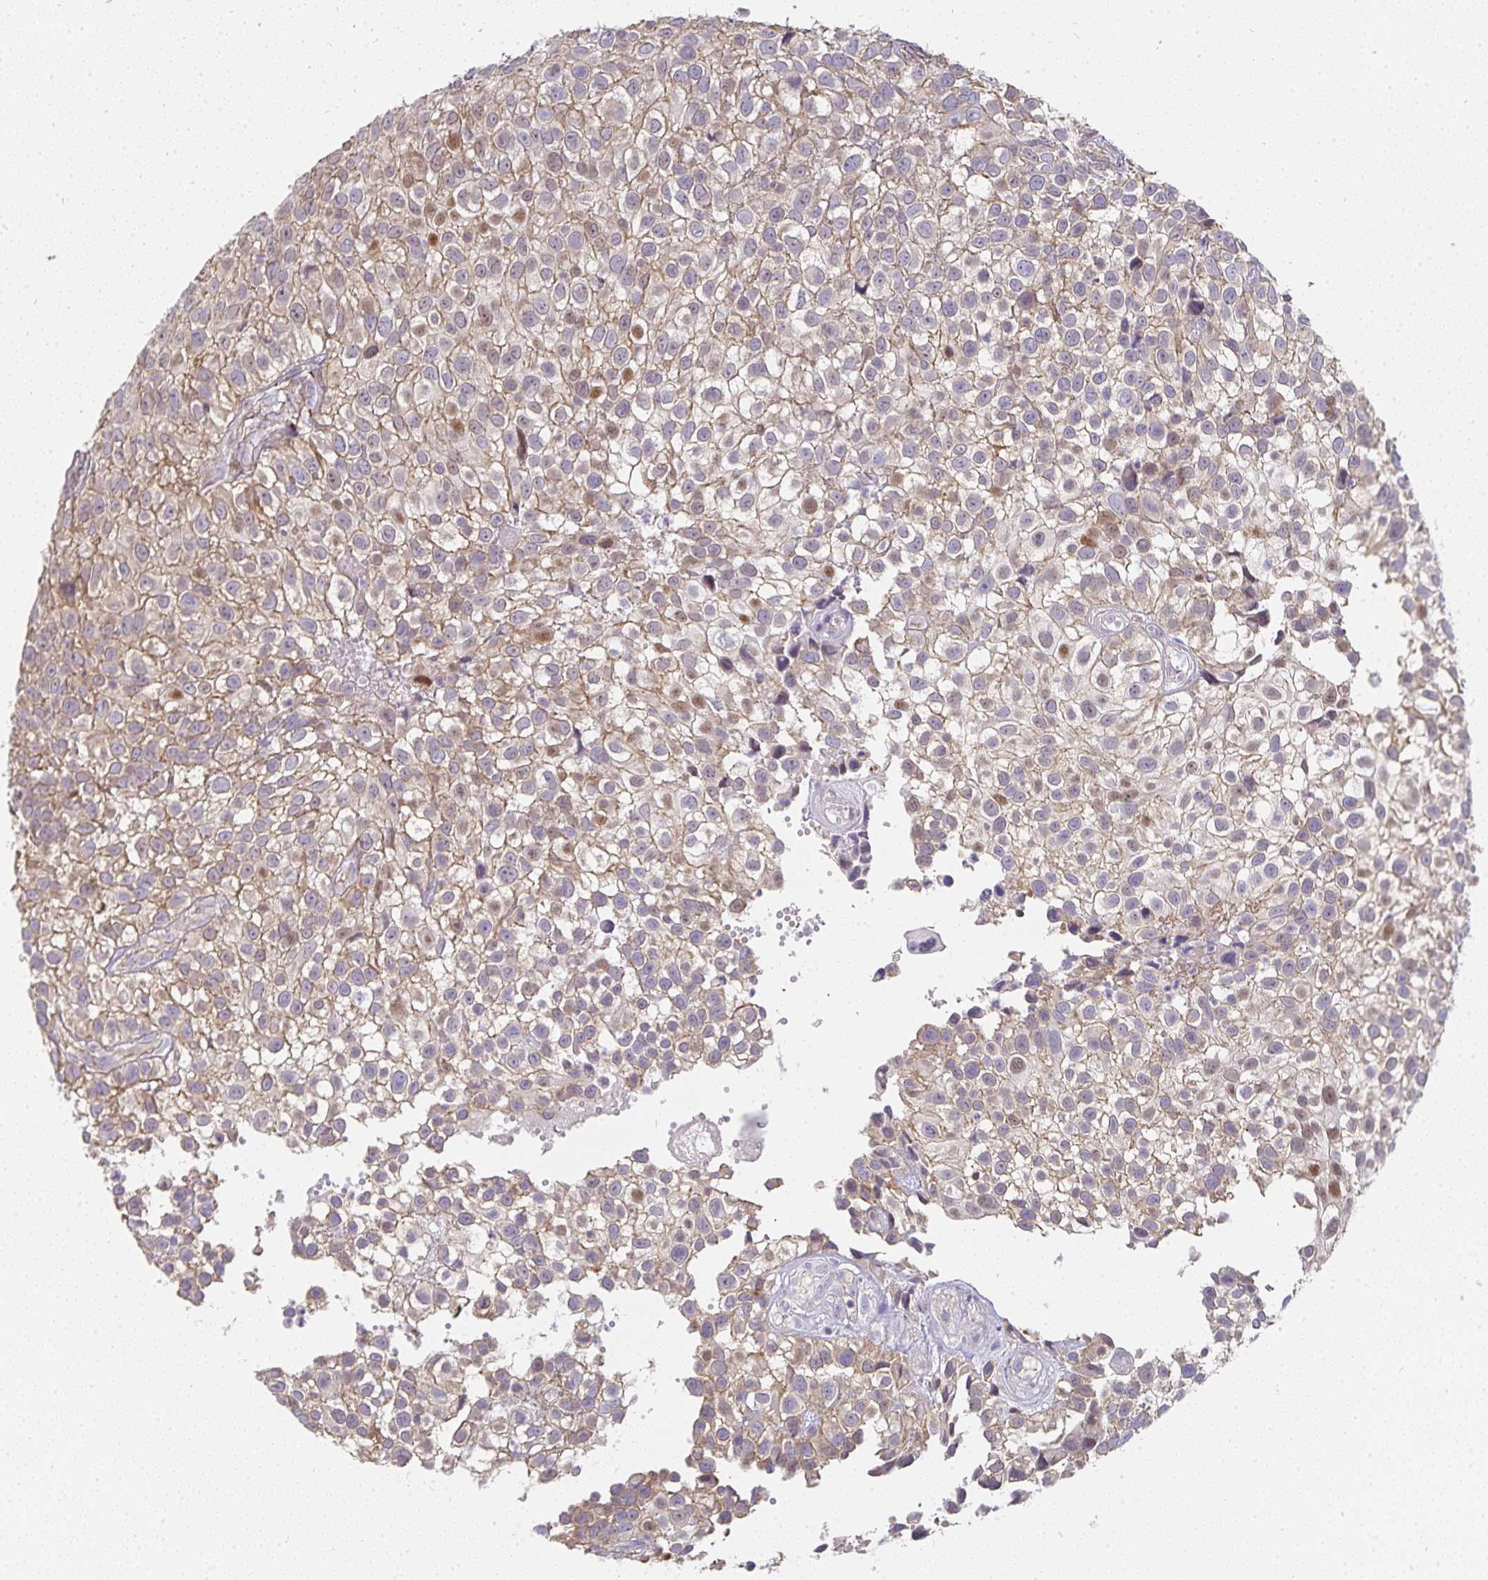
{"staining": {"intensity": "weak", "quantity": ">75%", "location": "cytoplasmic/membranous"}, "tissue": "urothelial cancer", "cell_type": "Tumor cells", "image_type": "cancer", "snomed": [{"axis": "morphology", "description": "Urothelial carcinoma, High grade"}, {"axis": "topography", "description": "Urinary bladder"}], "caption": "A photomicrograph of urothelial cancer stained for a protein demonstrates weak cytoplasmic/membranous brown staining in tumor cells.", "gene": "GATA3", "patient": {"sex": "male", "age": 56}}